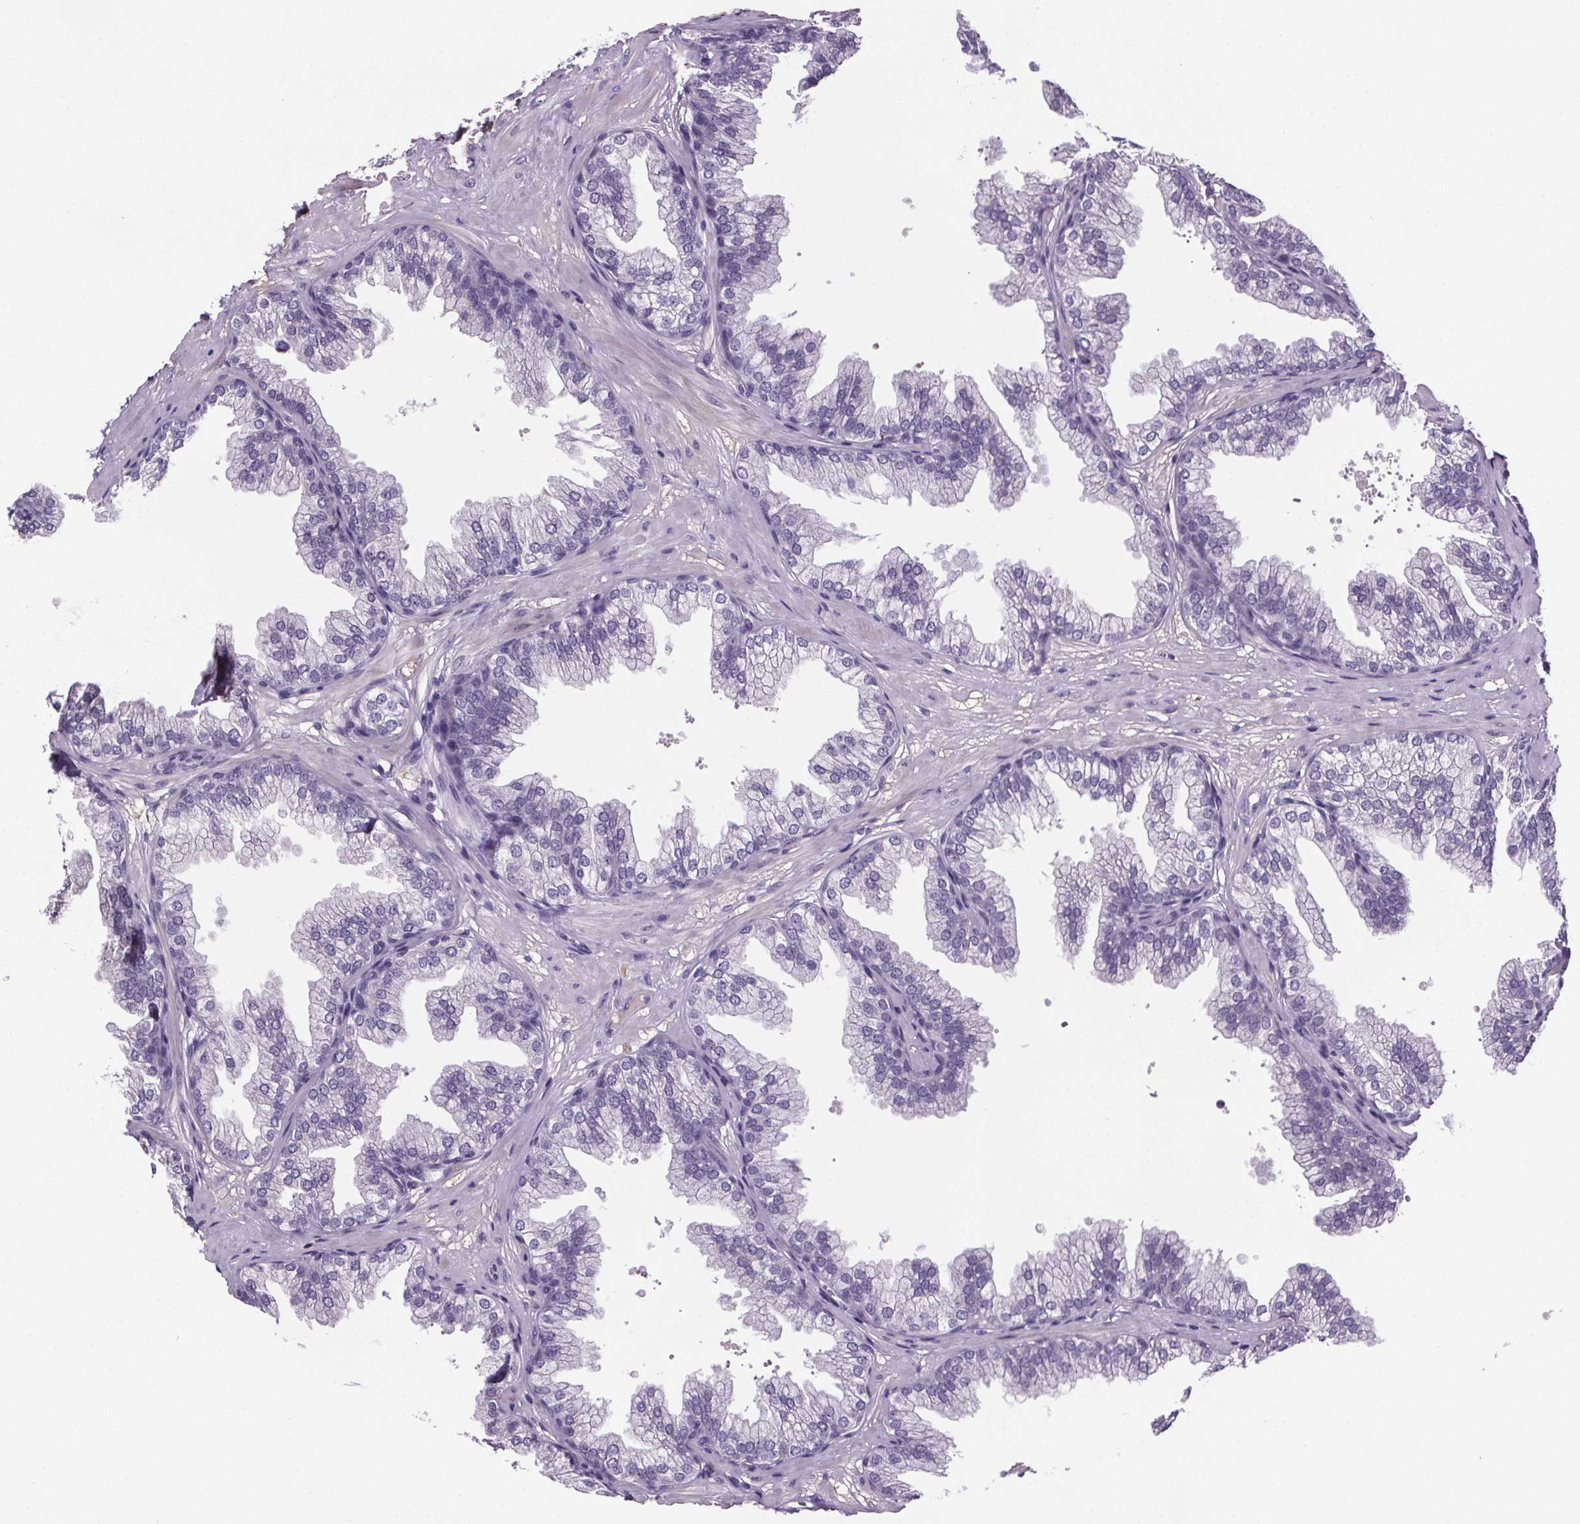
{"staining": {"intensity": "negative", "quantity": "none", "location": "none"}, "tissue": "prostate", "cell_type": "Glandular cells", "image_type": "normal", "snomed": [{"axis": "morphology", "description": "Normal tissue, NOS"}, {"axis": "topography", "description": "Prostate"}], "caption": "Human prostate stained for a protein using immunohistochemistry (IHC) demonstrates no staining in glandular cells.", "gene": "CUBN", "patient": {"sex": "male", "age": 37}}